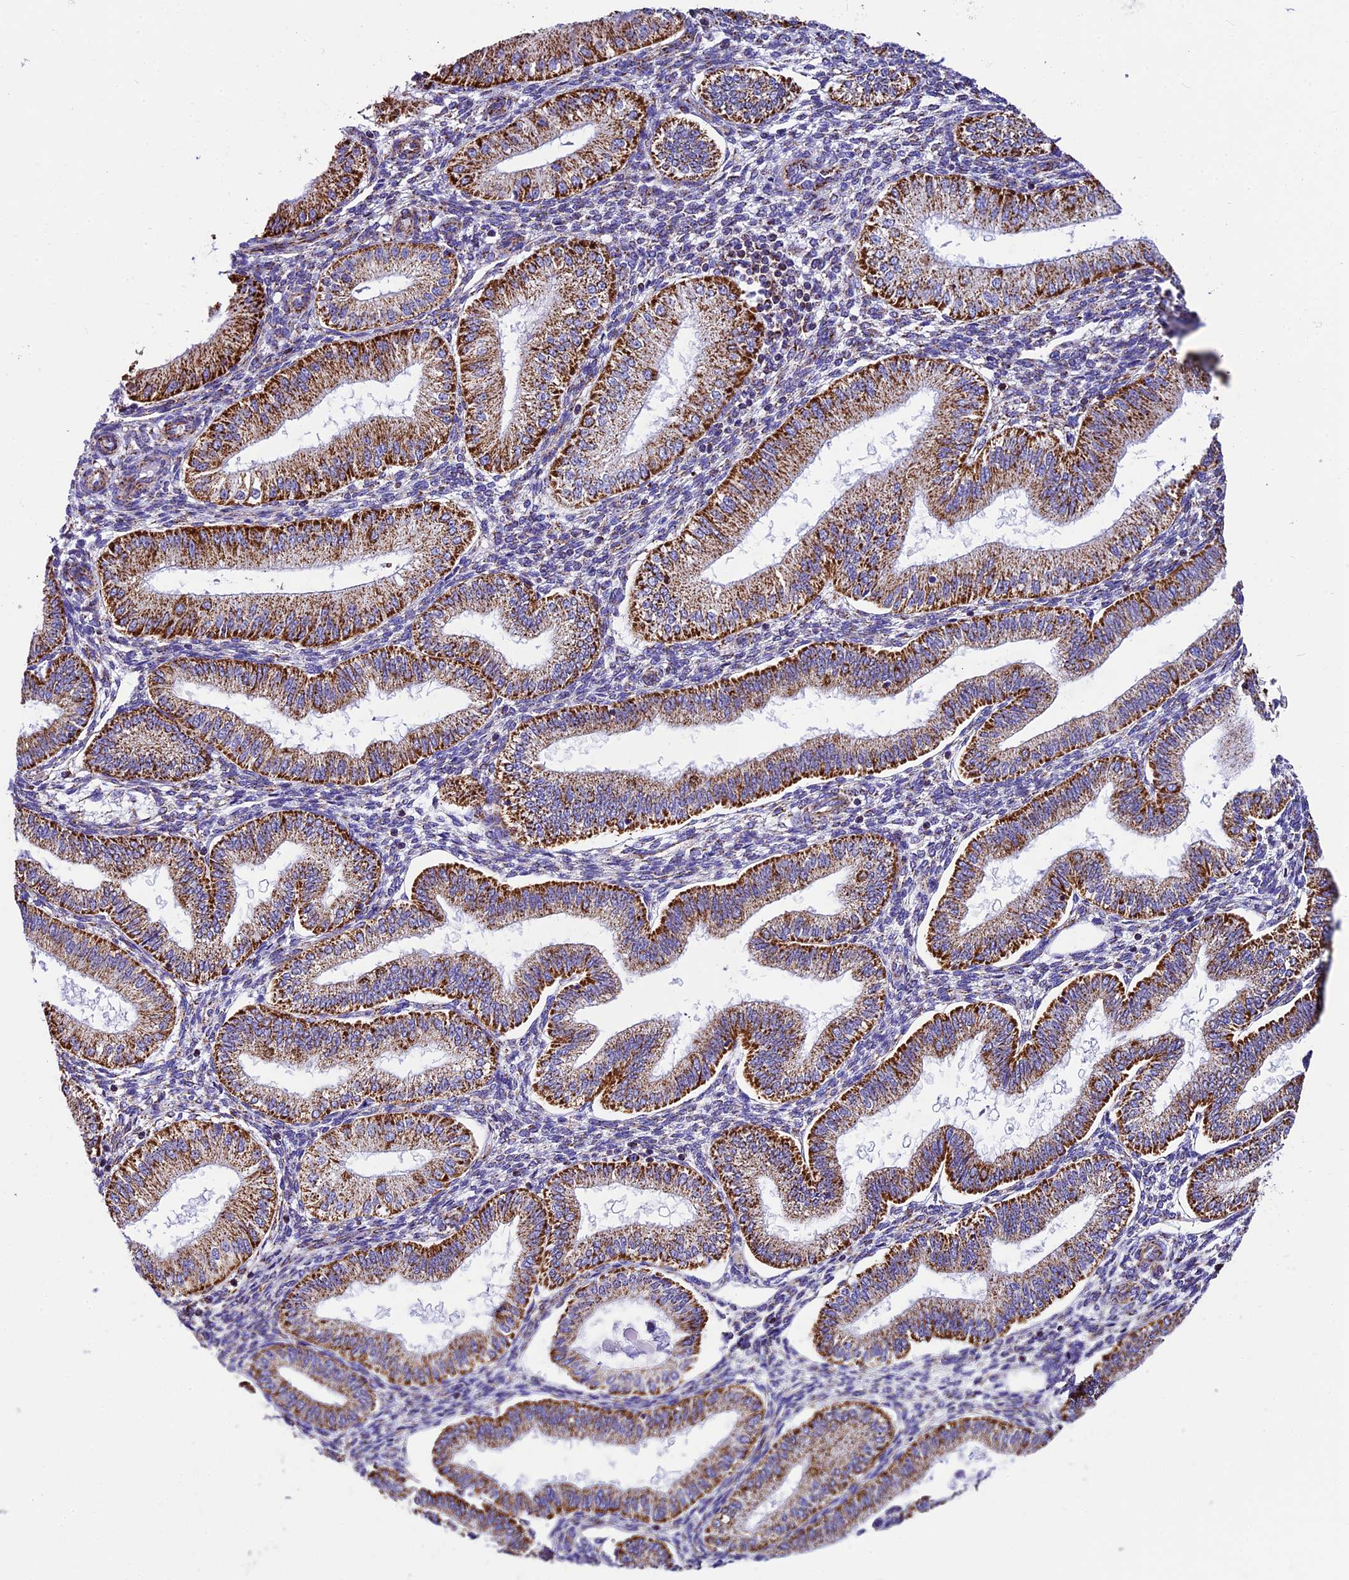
{"staining": {"intensity": "moderate", "quantity": ">75%", "location": "cytoplasmic/membranous"}, "tissue": "endometrium", "cell_type": "Cells in endometrial stroma", "image_type": "normal", "snomed": [{"axis": "morphology", "description": "Normal tissue, NOS"}, {"axis": "topography", "description": "Endometrium"}], "caption": "Brown immunohistochemical staining in unremarkable human endometrium demonstrates moderate cytoplasmic/membranous expression in approximately >75% of cells in endometrial stroma. Using DAB (brown) and hematoxylin (blue) stains, captured at high magnification using brightfield microscopy.", "gene": "DCAF5", "patient": {"sex": "female", "age": 39}}